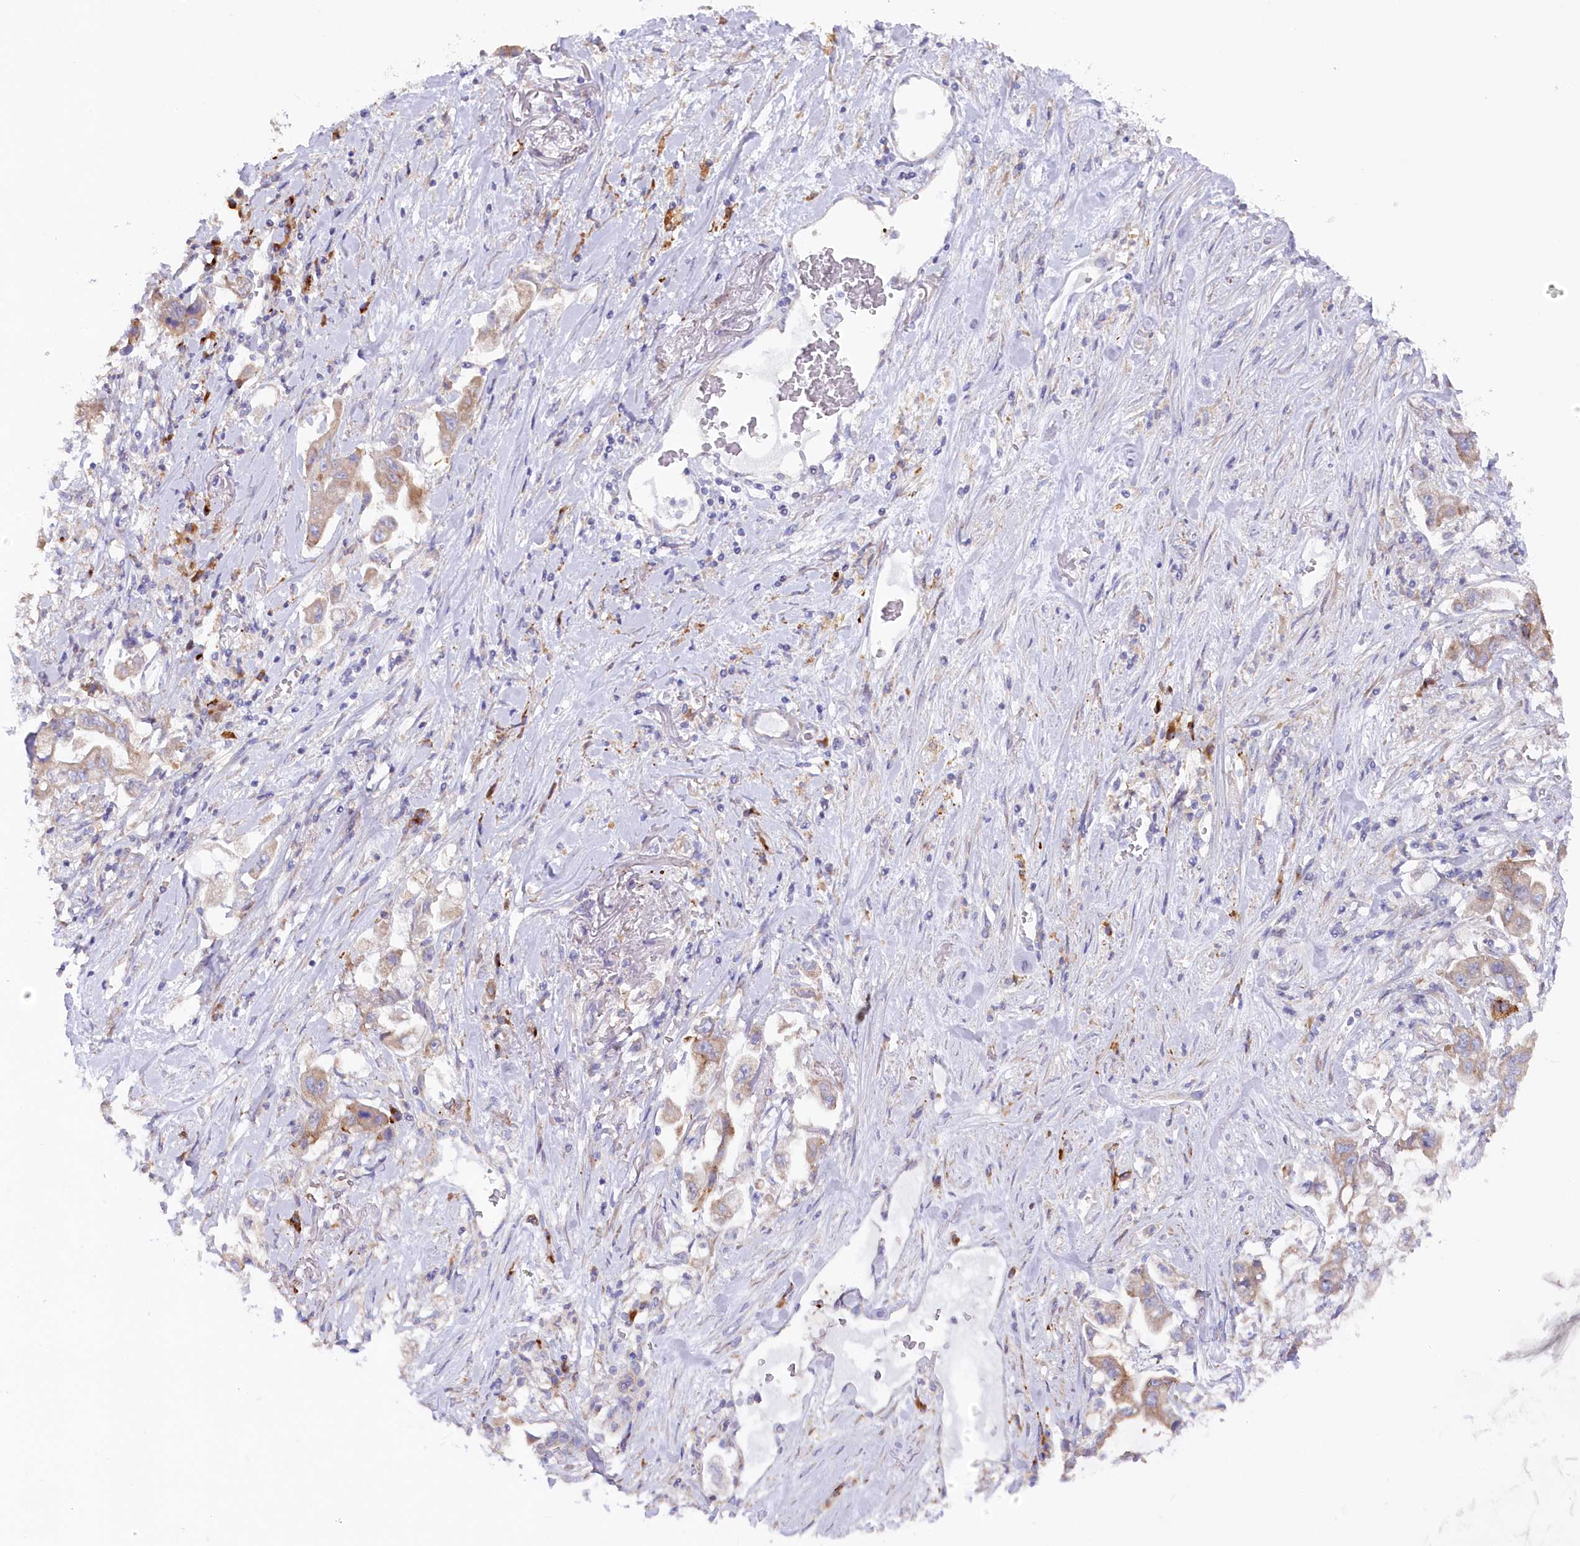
{"staining": {"intensity": "moderate", "quantity": ">75%", "location": "cytoplasmic/membranous"}, "tissue": "stomach cancer", "cell_type": "Tumor cells", "image_type": "cancer", "snomed": [{"axis": "morphology", "description": "Adenocarcinoma, NOS"}, {"axis": "topography", "description": "Stomach"}], "caption": "The photomicrograph shows immunohistochemical staining of stomach cancer (adenocarcinoma). There is moderate cytoplasmic/membranous staining is appreciated in approximately >75% of tumor cells.", "gene": "POGLUT1", "patient": {"sex": "male", "age": 62}}